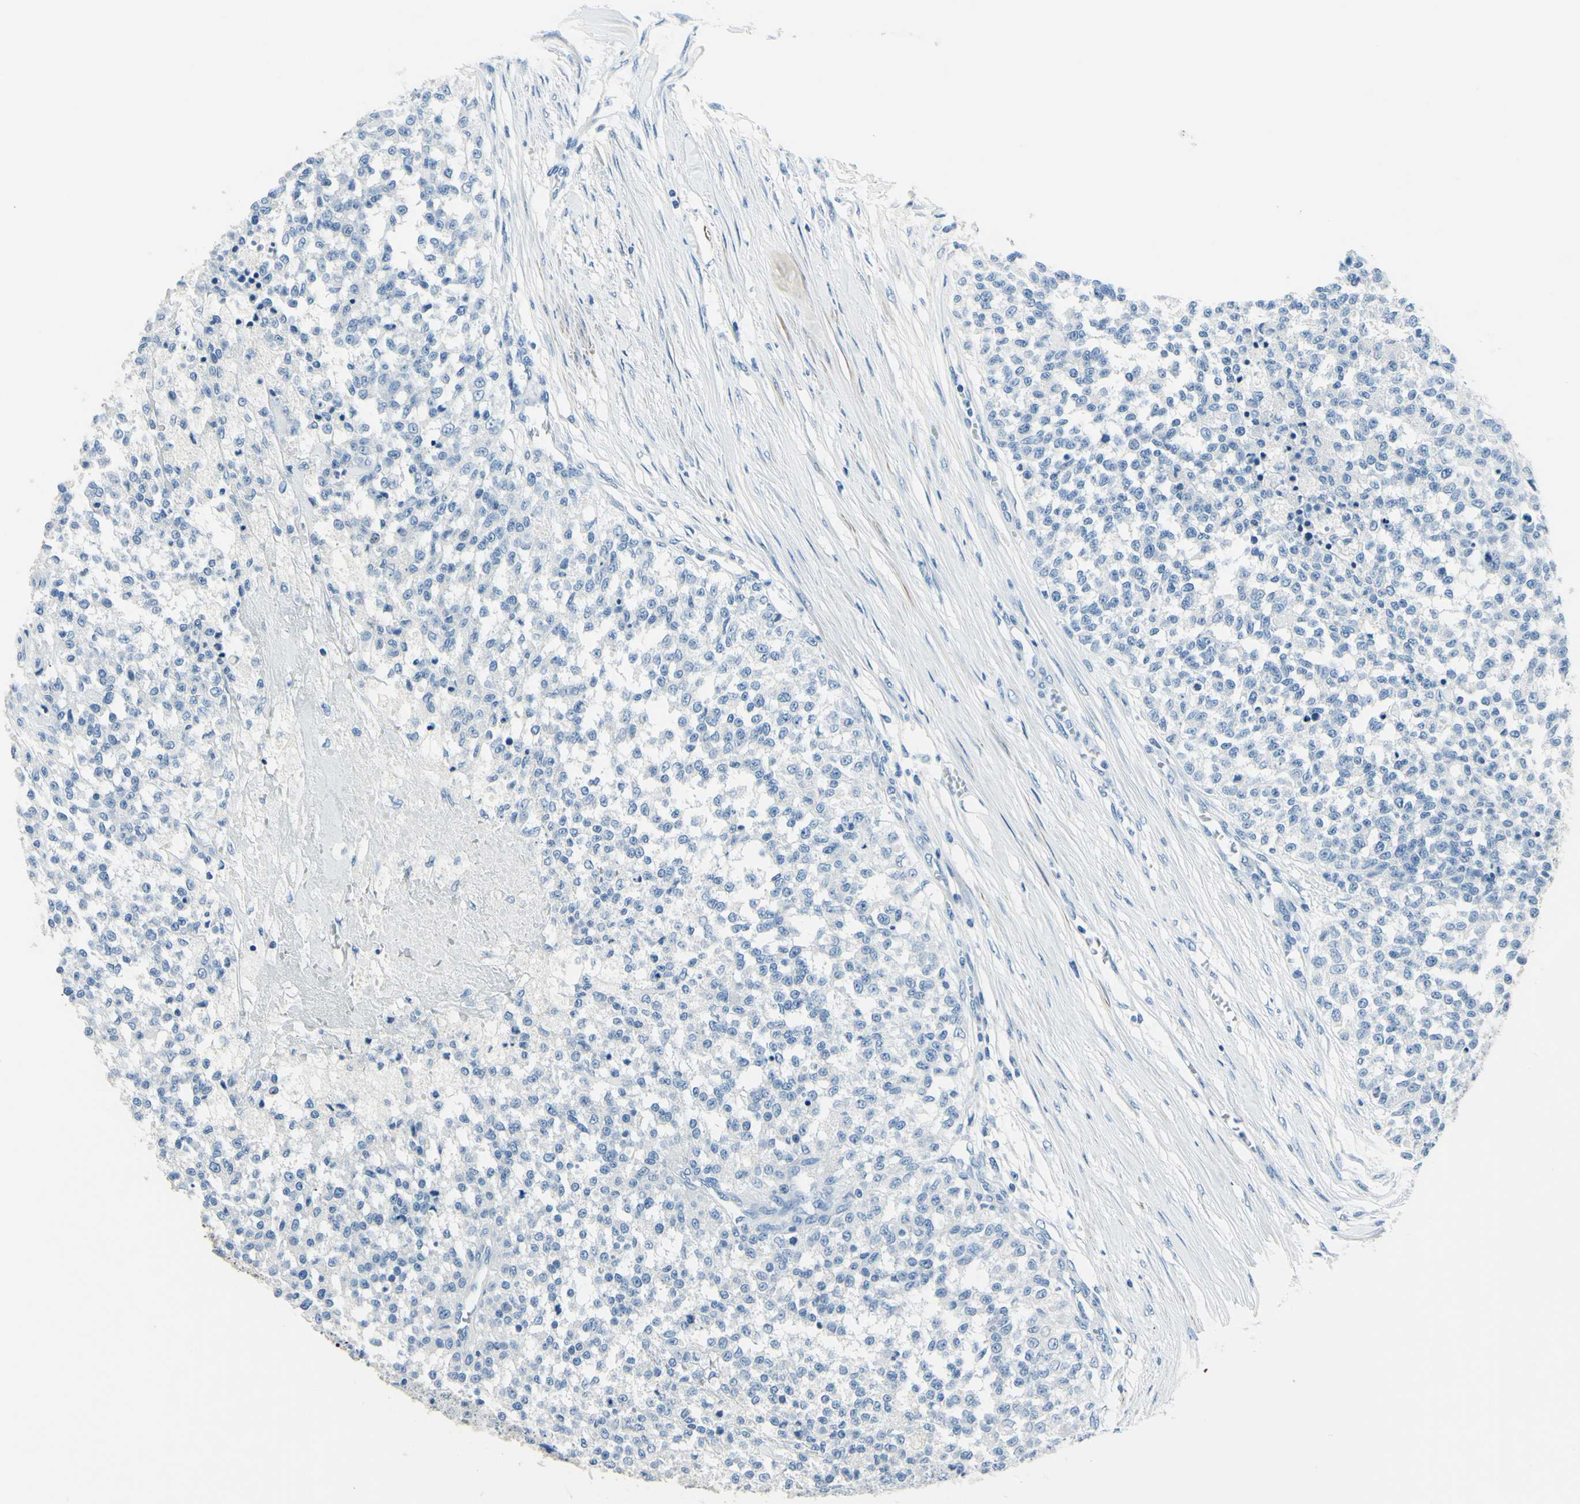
{"staining": {"intensity": "negative", "quantity": "none", "location": "none"}, "tissue": "testis cancer", "cell_type": "Tumor cells", "image_type": "cancer", "snomed": [{"axis": "morphology", "description": "Seminoma, NOS"}, {"axis": "topography", "description": "Testis"}], "caption": "Tumor cells show no significant protein expression in testis seminoma. Brightfield microscopy of immunohistochemistry (IHC) stained with DAB (brown) and hematoxylin (blue), captured at high magnification.", "gene": "CDH15", "patient": {"sex": "male", "age": 59}}